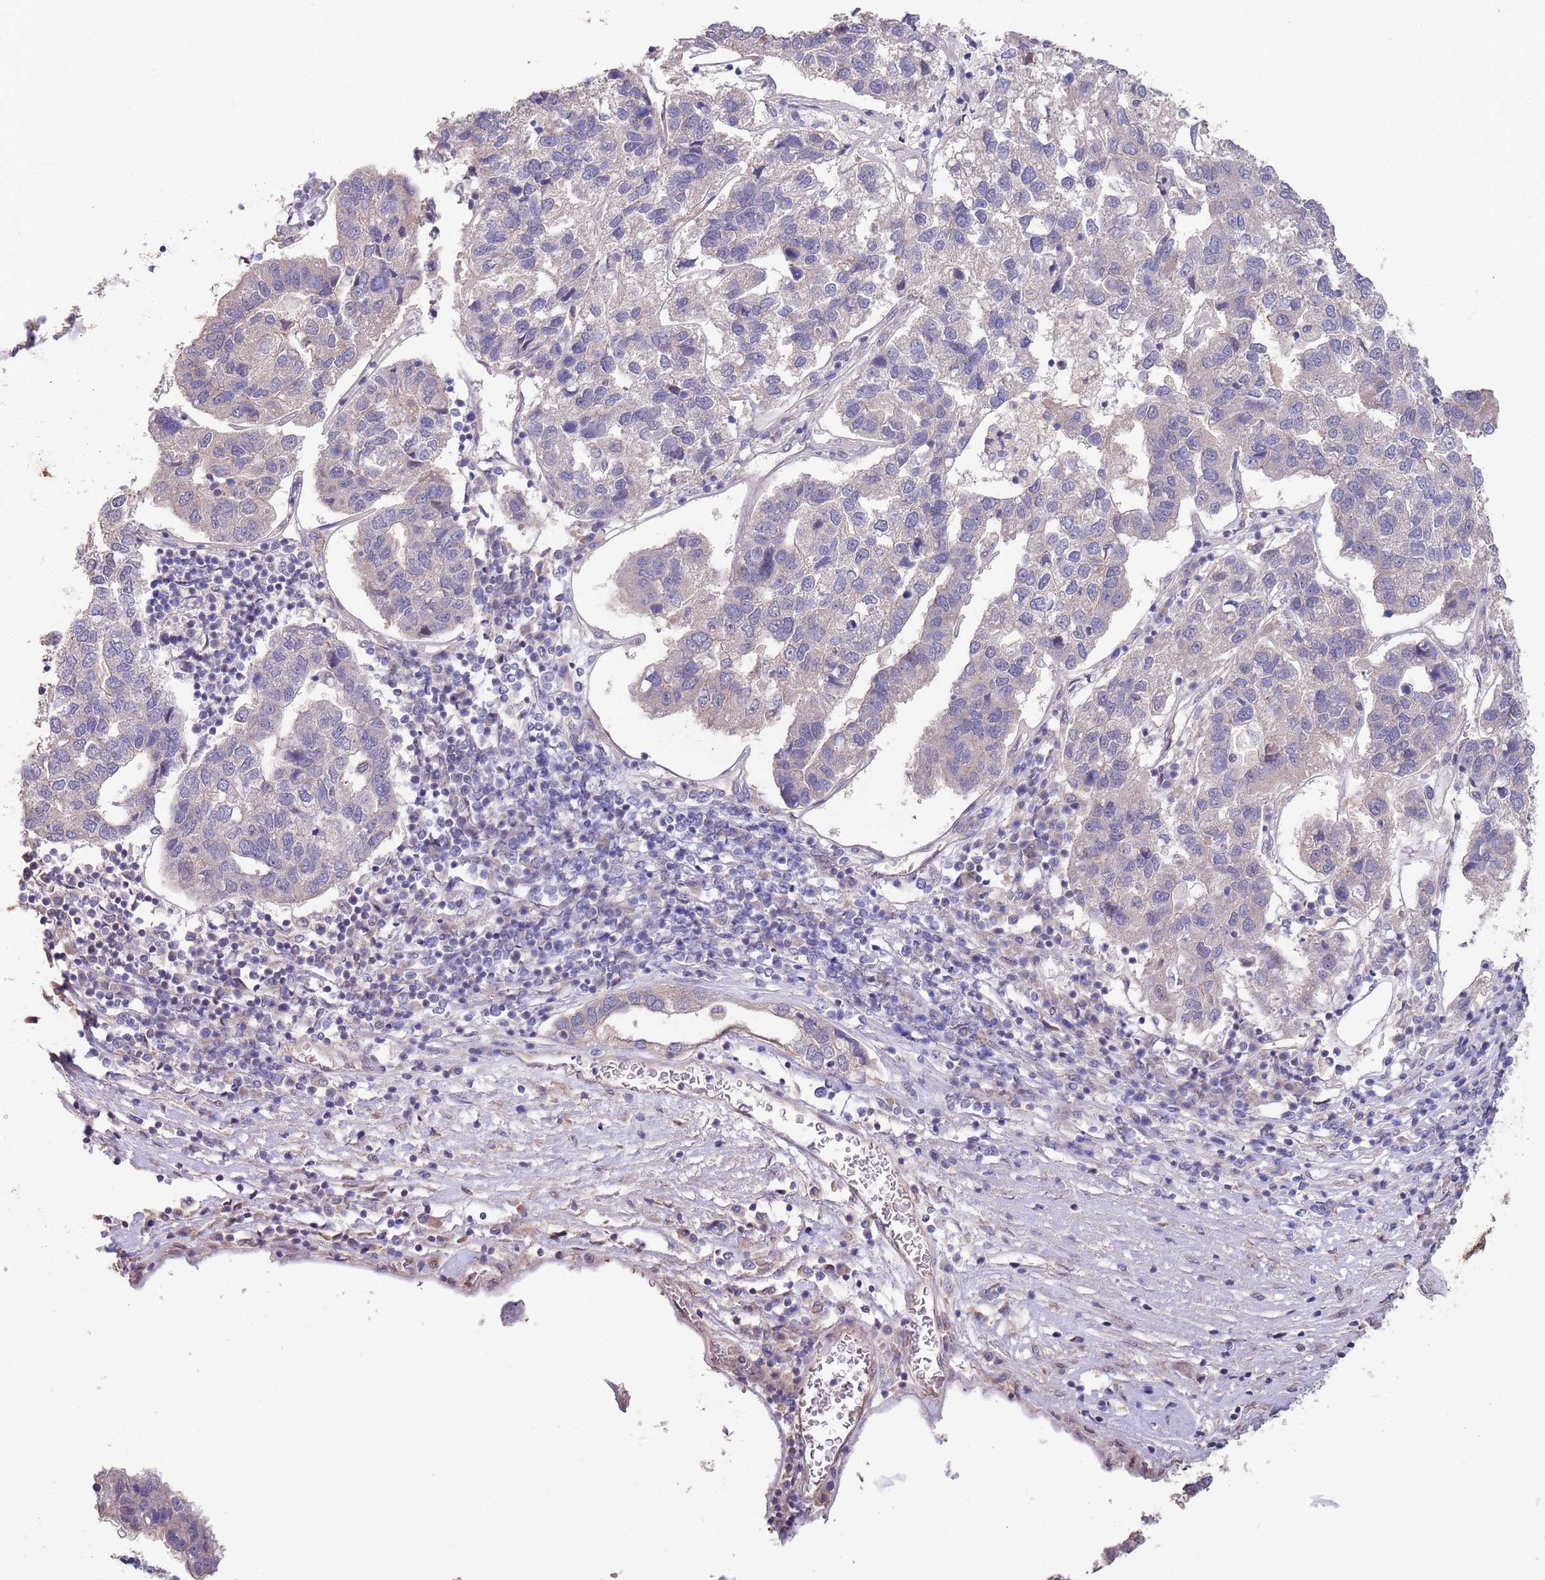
{"staining": {"intensity": "negative", "quantity": "none", "location": "none"}, "tissue": "pancreatic cancer", "cell_type": "Tumor cells", "image_type": "cancer", "snomed": [{"axis": "morphology", "description": "Adenocarcinoma, NOS"}, {"axis": "topography", "description": "Pancreas"}], "caption": "DAB immunohistochemical staining of human pancreatic adenocarcinoma demonstrates no significant positivity in tumor cells.", "gene": "MARVELD2", "patient": {"sex": "female", "age": 61}}